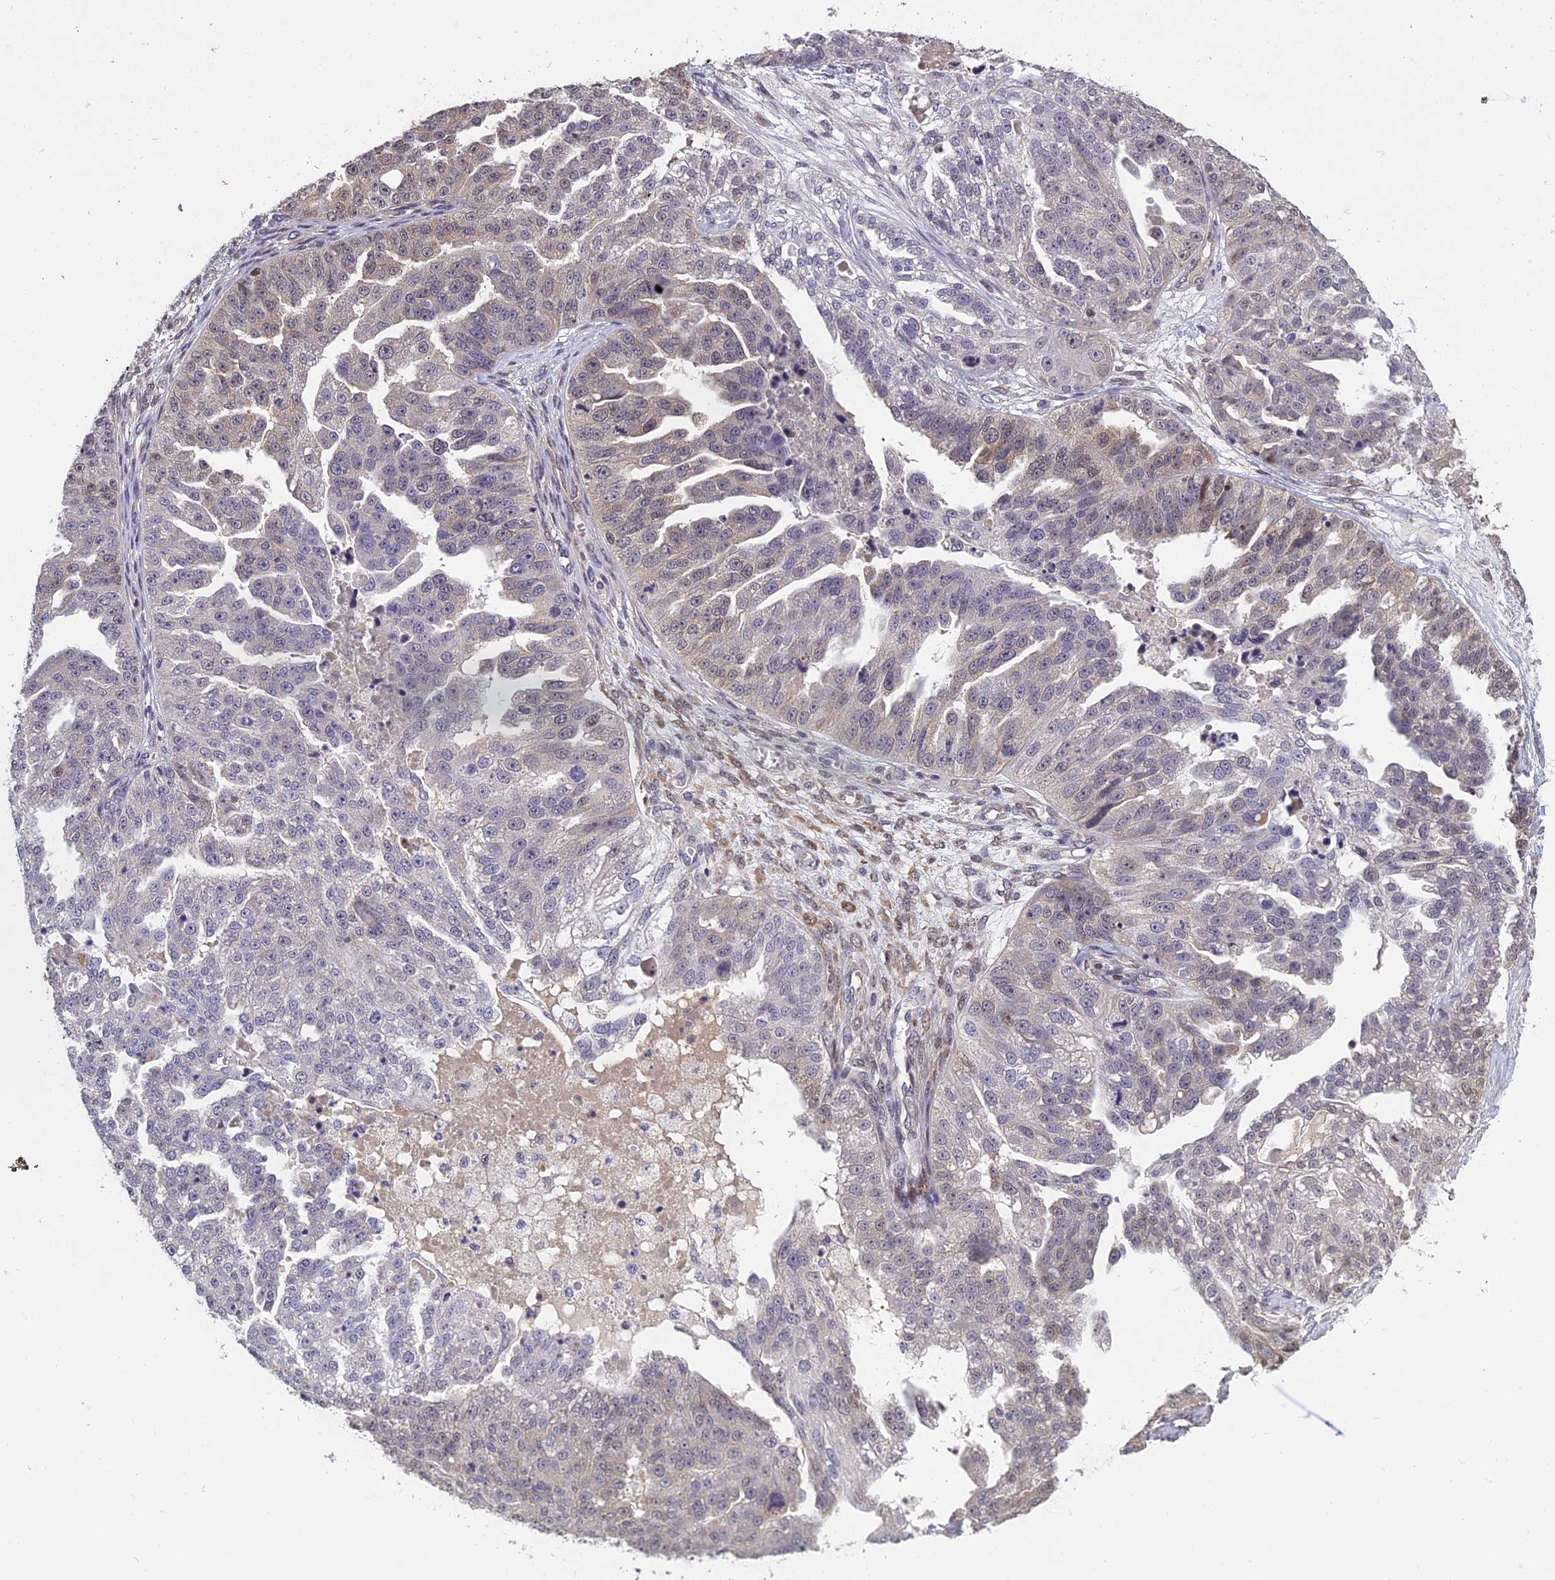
{"staining": {"intensity": "weak", "quantity": "<25%", "location": "cytoplasmic/membranous"}, "tissue": "ovarian cancer", "cell_type": "Tumor cells", "image_type": "cancer", "snomed": [{"axis": "morphology", "description": "Cystadenocarcinoma, serous, NOS"}, {"axis": "topography", "description": "Ovary"}], "caption": "This is an IHC photomicrograph of ovarian serous cystadenocarcinoma. There is no positivity in tumor cells.", "gene": "GRWD1", "patient": {"sex": "female", "age": 58}}